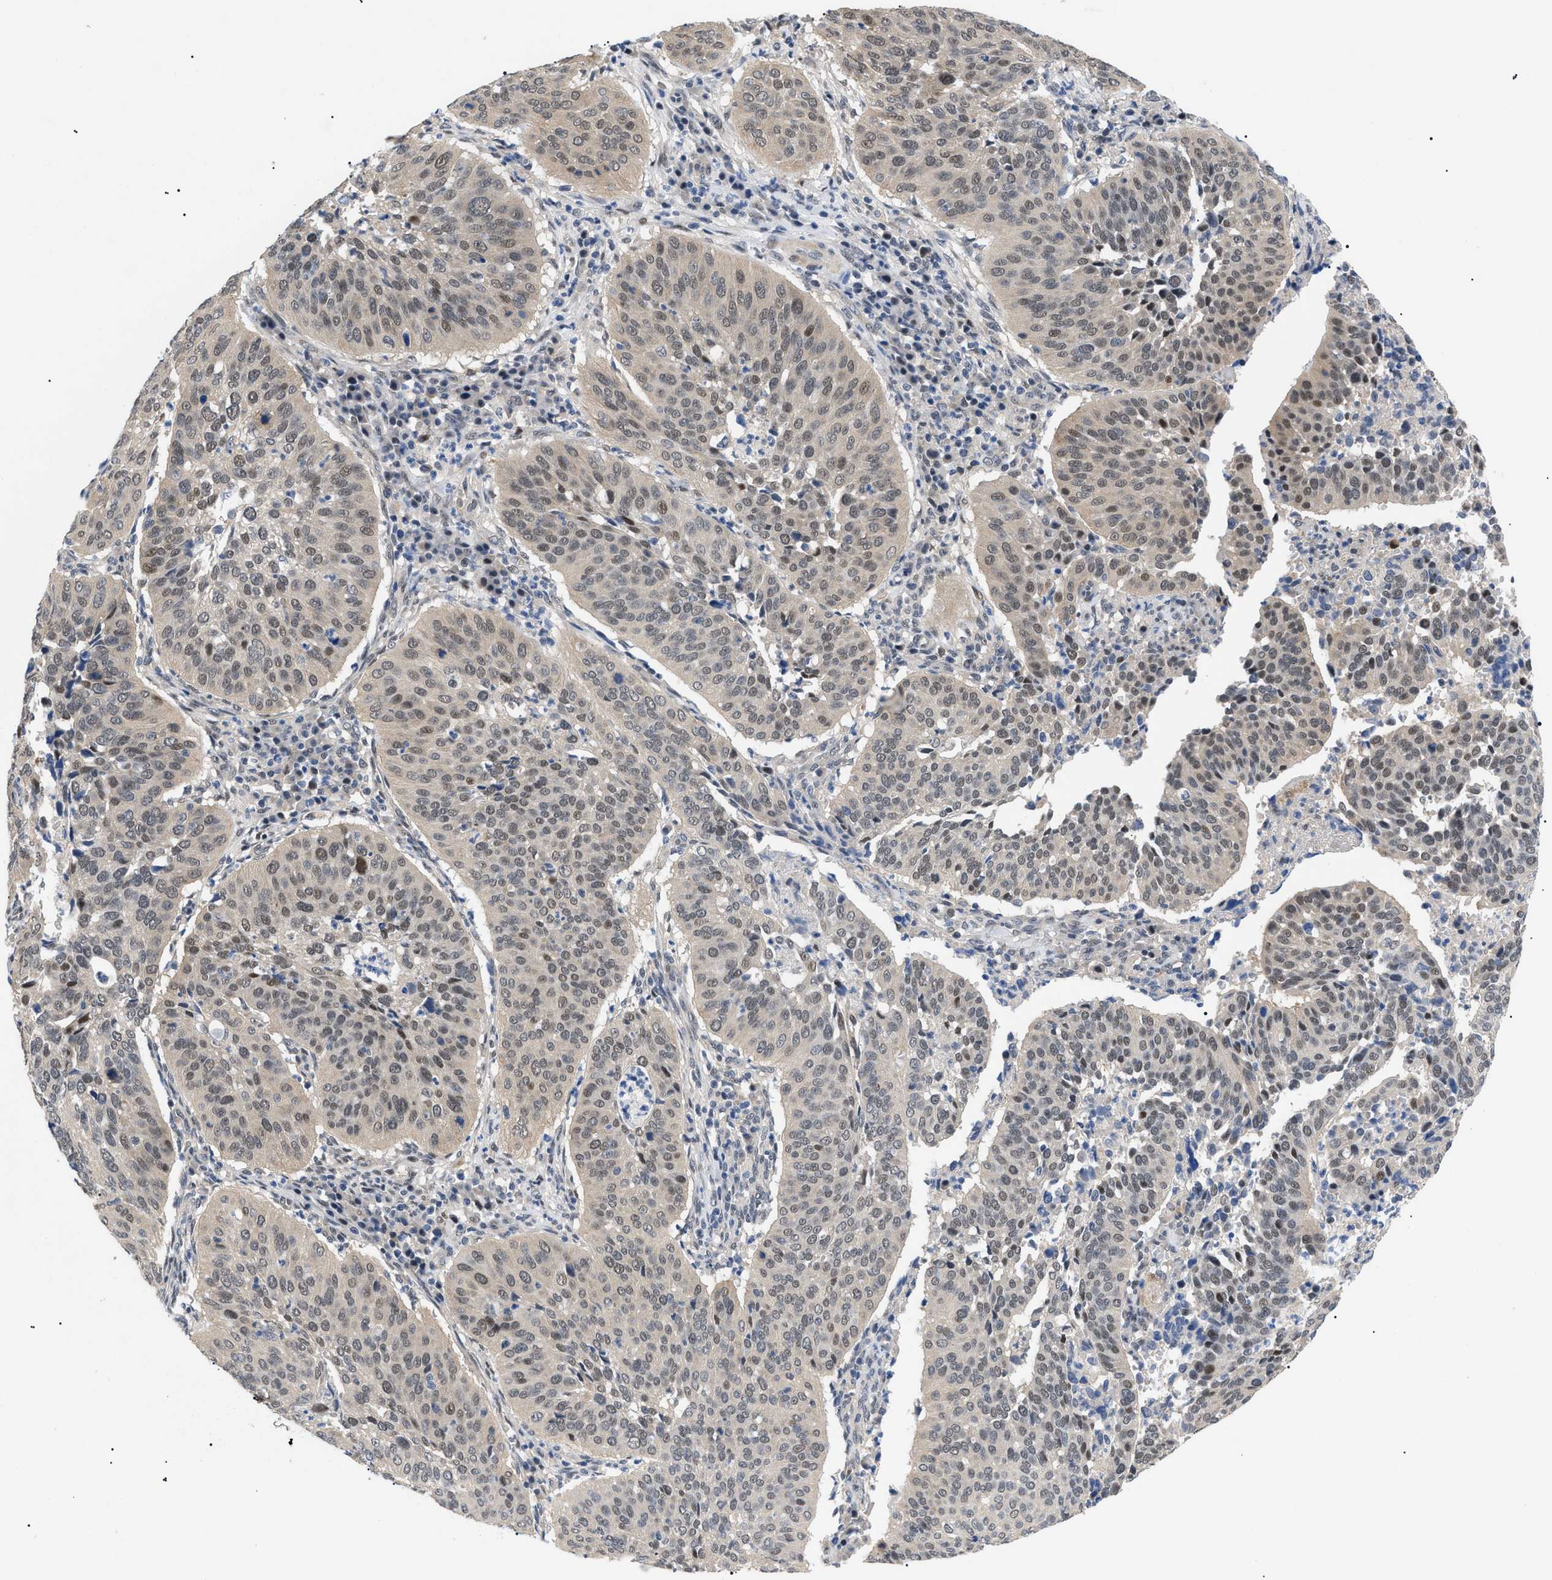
{"staining": {"intensity": "weak", "quantity": "25%-75%", "location": "cytoplasmic/membranous,nuclear"}, "tissue": "cervical cancer", "cell_type": "Tumor cells", "image_type": "cancer", "snomed": [{"axis": "morphology", "description": "Normal tissue, NOS"}, {"axis": "morphology", "description": "Squamous cell carcinoma, NOS"}, {"axis": "topography", "description": "Cervix"}], "caption": "This histopathology image reveals cervical cancer (squamous cell carcinoma) stained with immunohistochemistry (IHC) to label a protein in brown. The cytoplasmic/membranous and nuclear of tumor cells show weak positivity for the protein. Nuclei are counter-stained blue.", "gene": "GARRE1", "patient": {"sex": "female", "age": 39}}